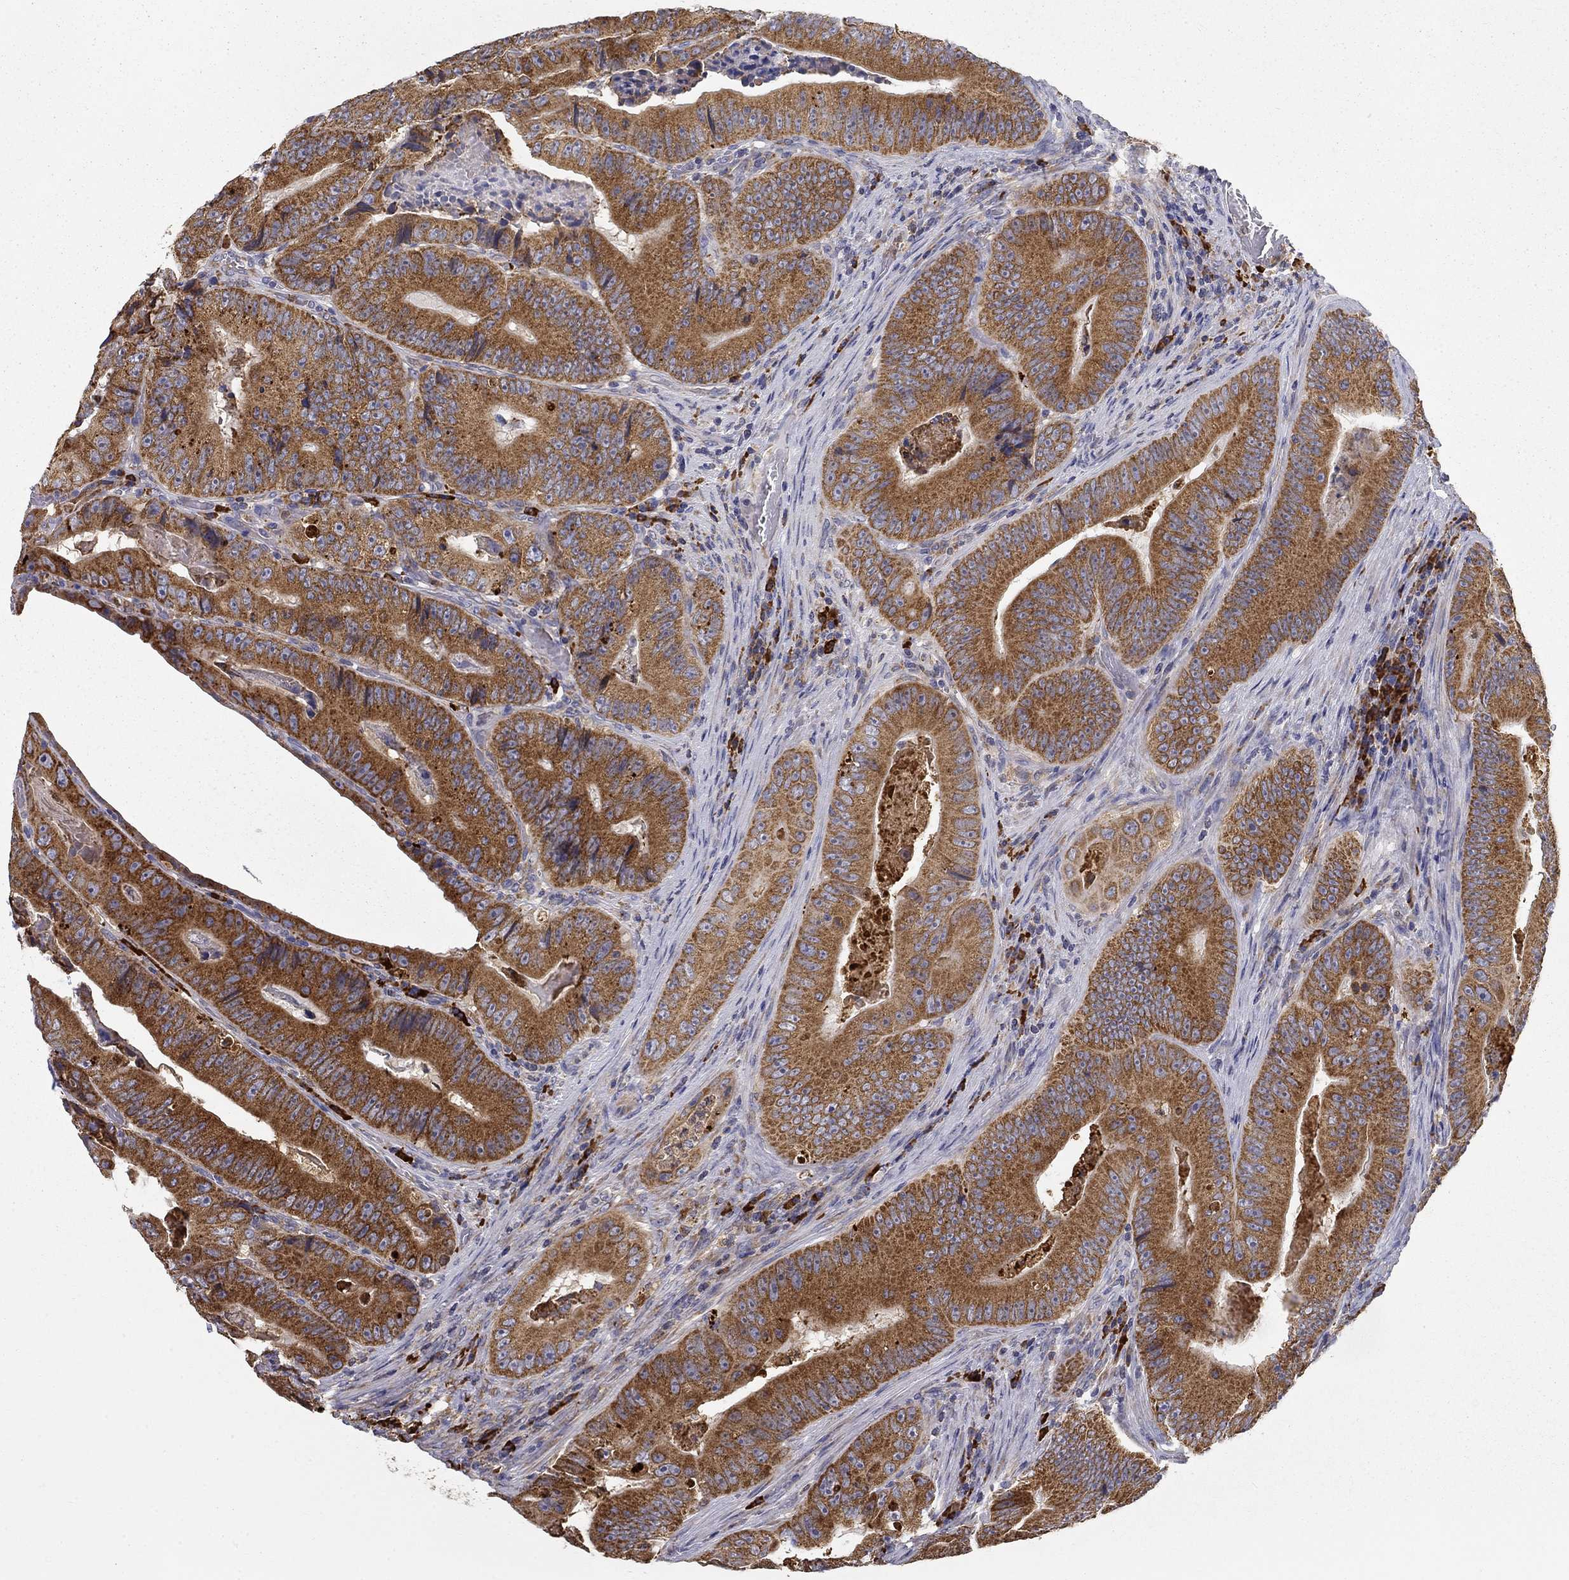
{"staining": {"intensity": "strong", "quantity": ">75%", "location": "cytoplasmic/membranous"}, "tissue": "colorectal cancer", "cell_type": "Tumor cells", "image_type": "cancer", "snomed": [{"axis": "morphology", "description": "Adenocarcinoma, NOS"}, {"axis": "topography", "description": "Colon"}], "caption": "Colorectal adenocarcinoma stained with a protein marker exhibits strong staining in tumor cells.", "gene": "PRDX4", "patient": {"sex": "female", "age": 86}}